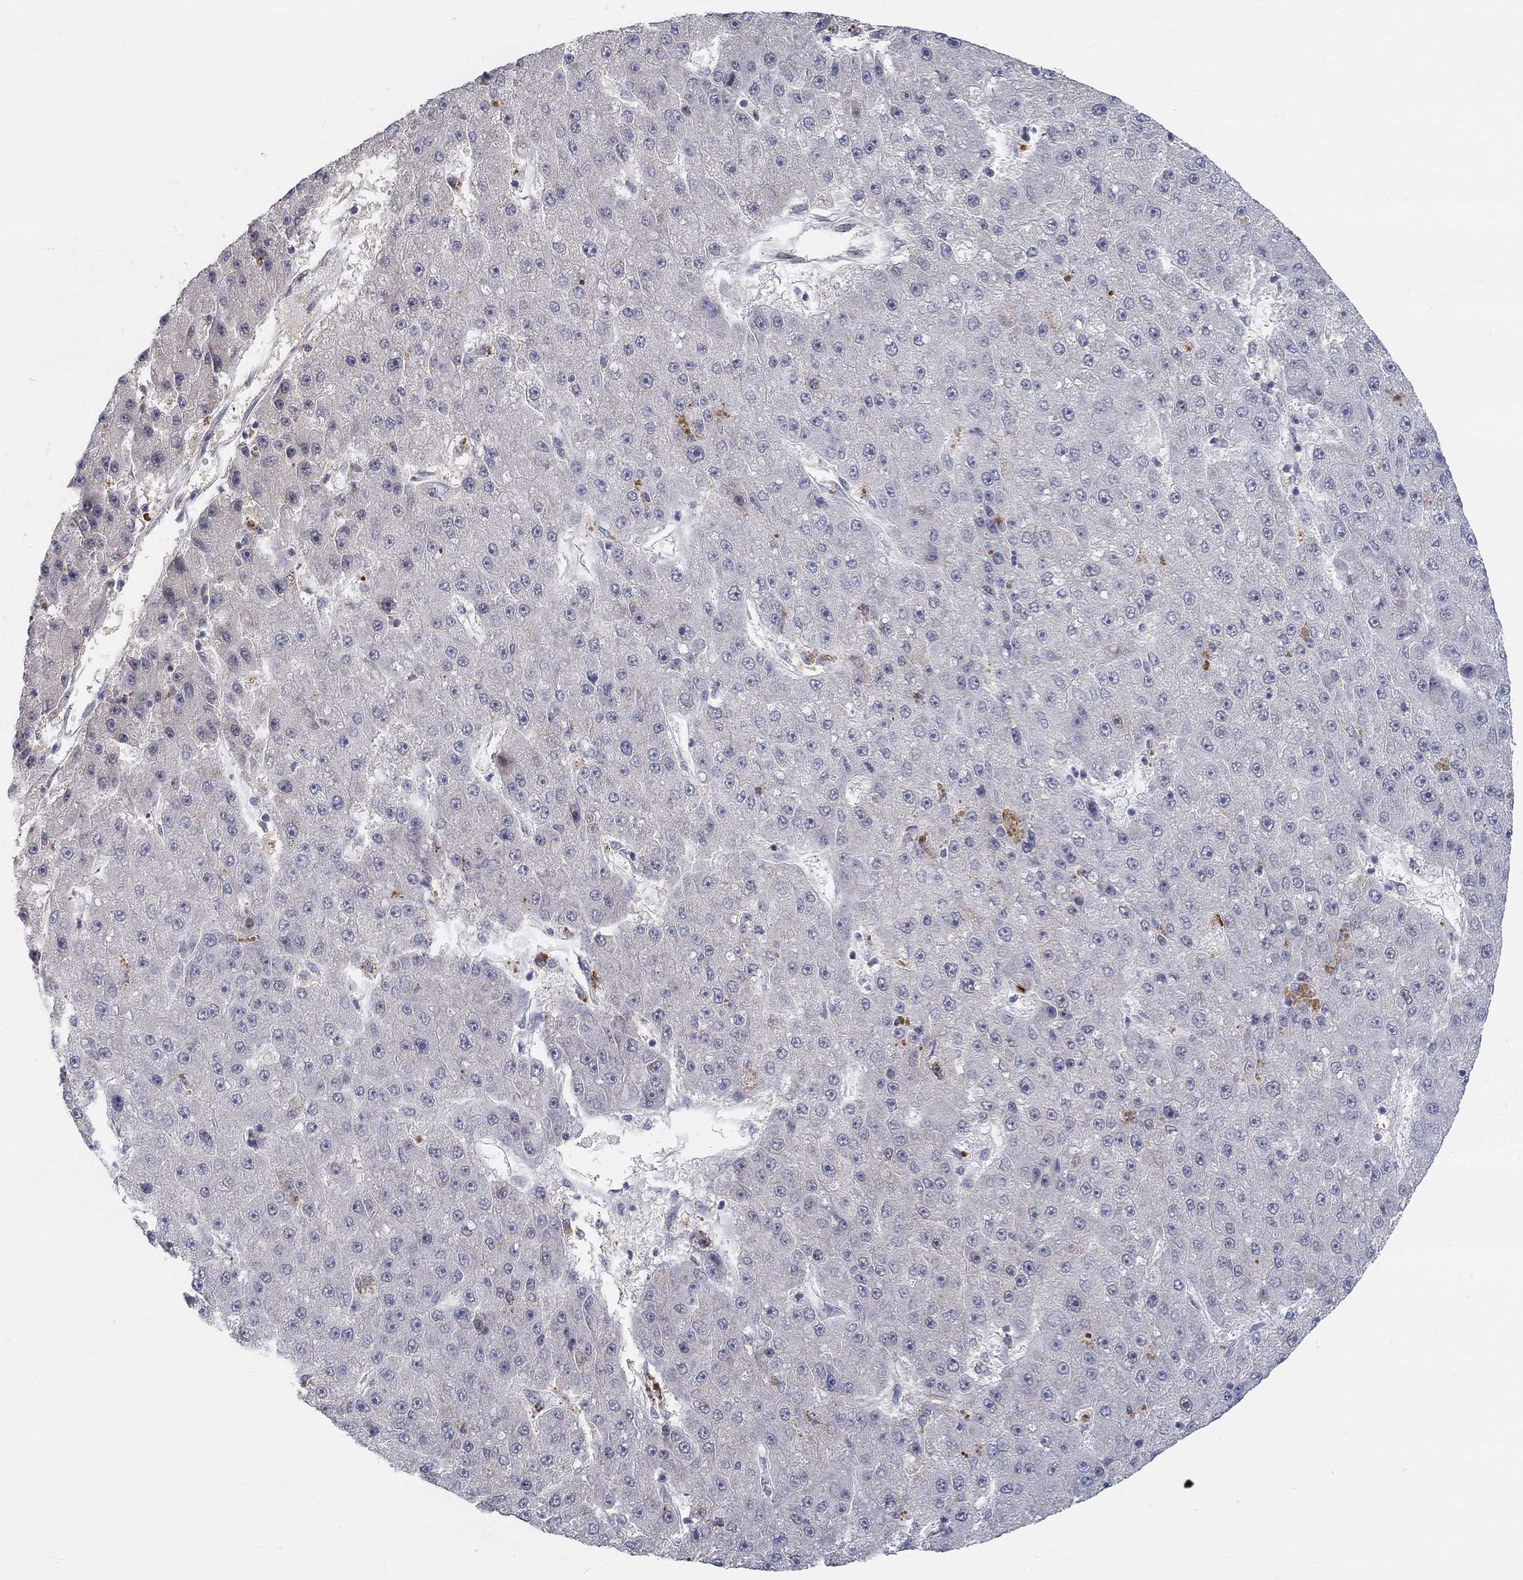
{"staining": {"intensity": "weak", "quantity": "<25%", "location": "cytoplasmic/membranous"}, "tissue": "liver cancer", "cell_type": "Tumor cells", "image_type": "cancer", "snomed": [{"axis": "morphology", "description": "Carcinoma, Hepatocellular, NOS"}, {"axis": "topography", "description": "Liver"}], "caption": "Immunohistochemistry (IHC) histopathology image of neoplastic tissue: human liver cancer stained with DAB displays no significant protein staining in tumor cells.", "gene": "FGF2", "patient": {"sex": "male", "age": 67}}